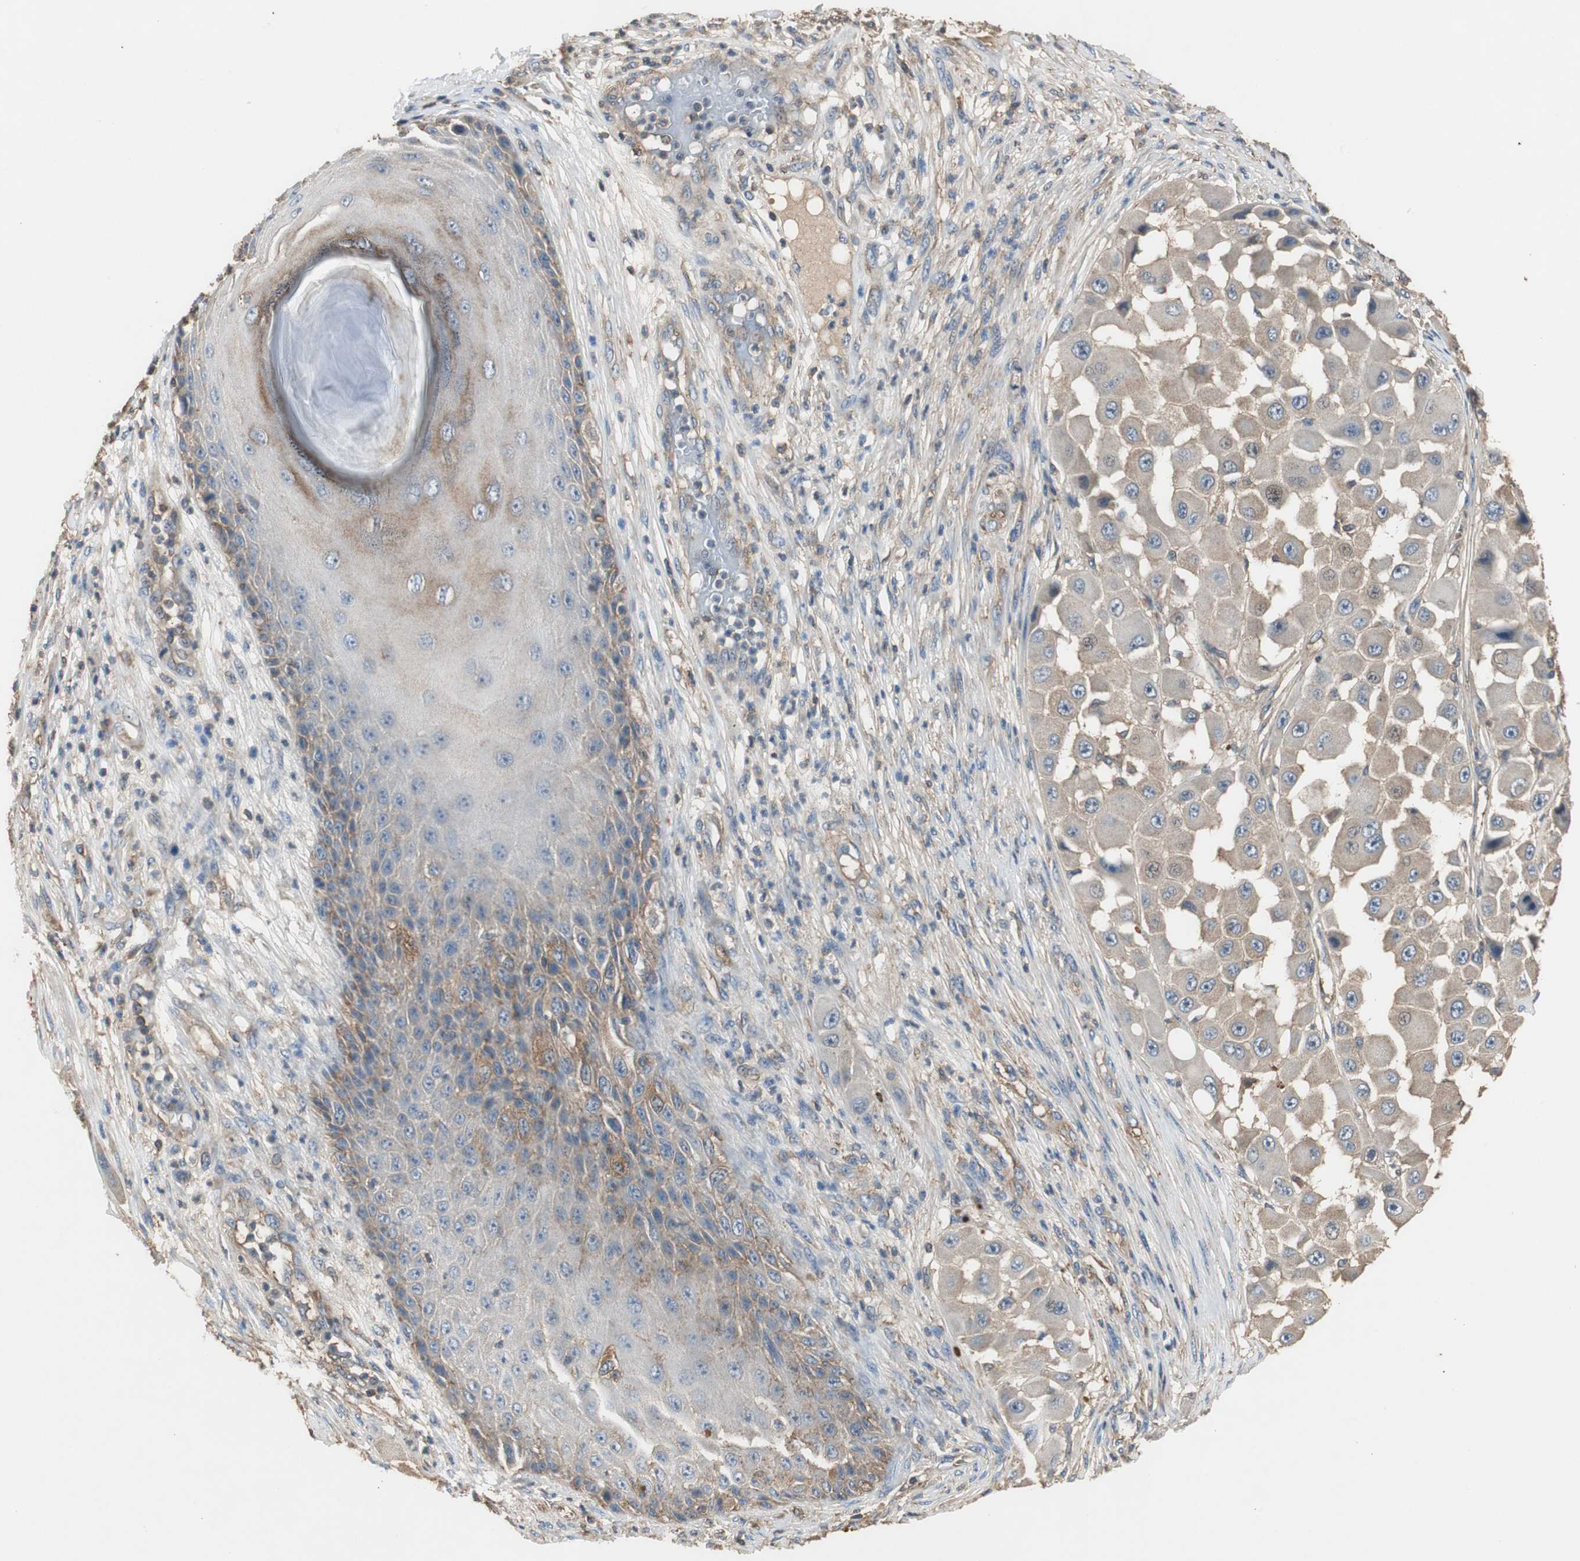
{"staining": {"intensity": "weak", "quantity": ">75%", "location": "cytoplasmic/membranous"}, "tissue": "melanoma", "cell_type": "Tumor cells", "image_type": "cancer", "snomed": [{"axis": "morphology", "description": "Malignant melanoma, NOS"}, {"axis": "topography", "description": "Skin"}], "caption": "Tumor cells demonstrate low levels of weak cytoplasmic/membranous expression in about >75% of cells in human malignant melanoma.", "gene": "TNFRSF14", "patient": {"sex": "female", "age": 81}}